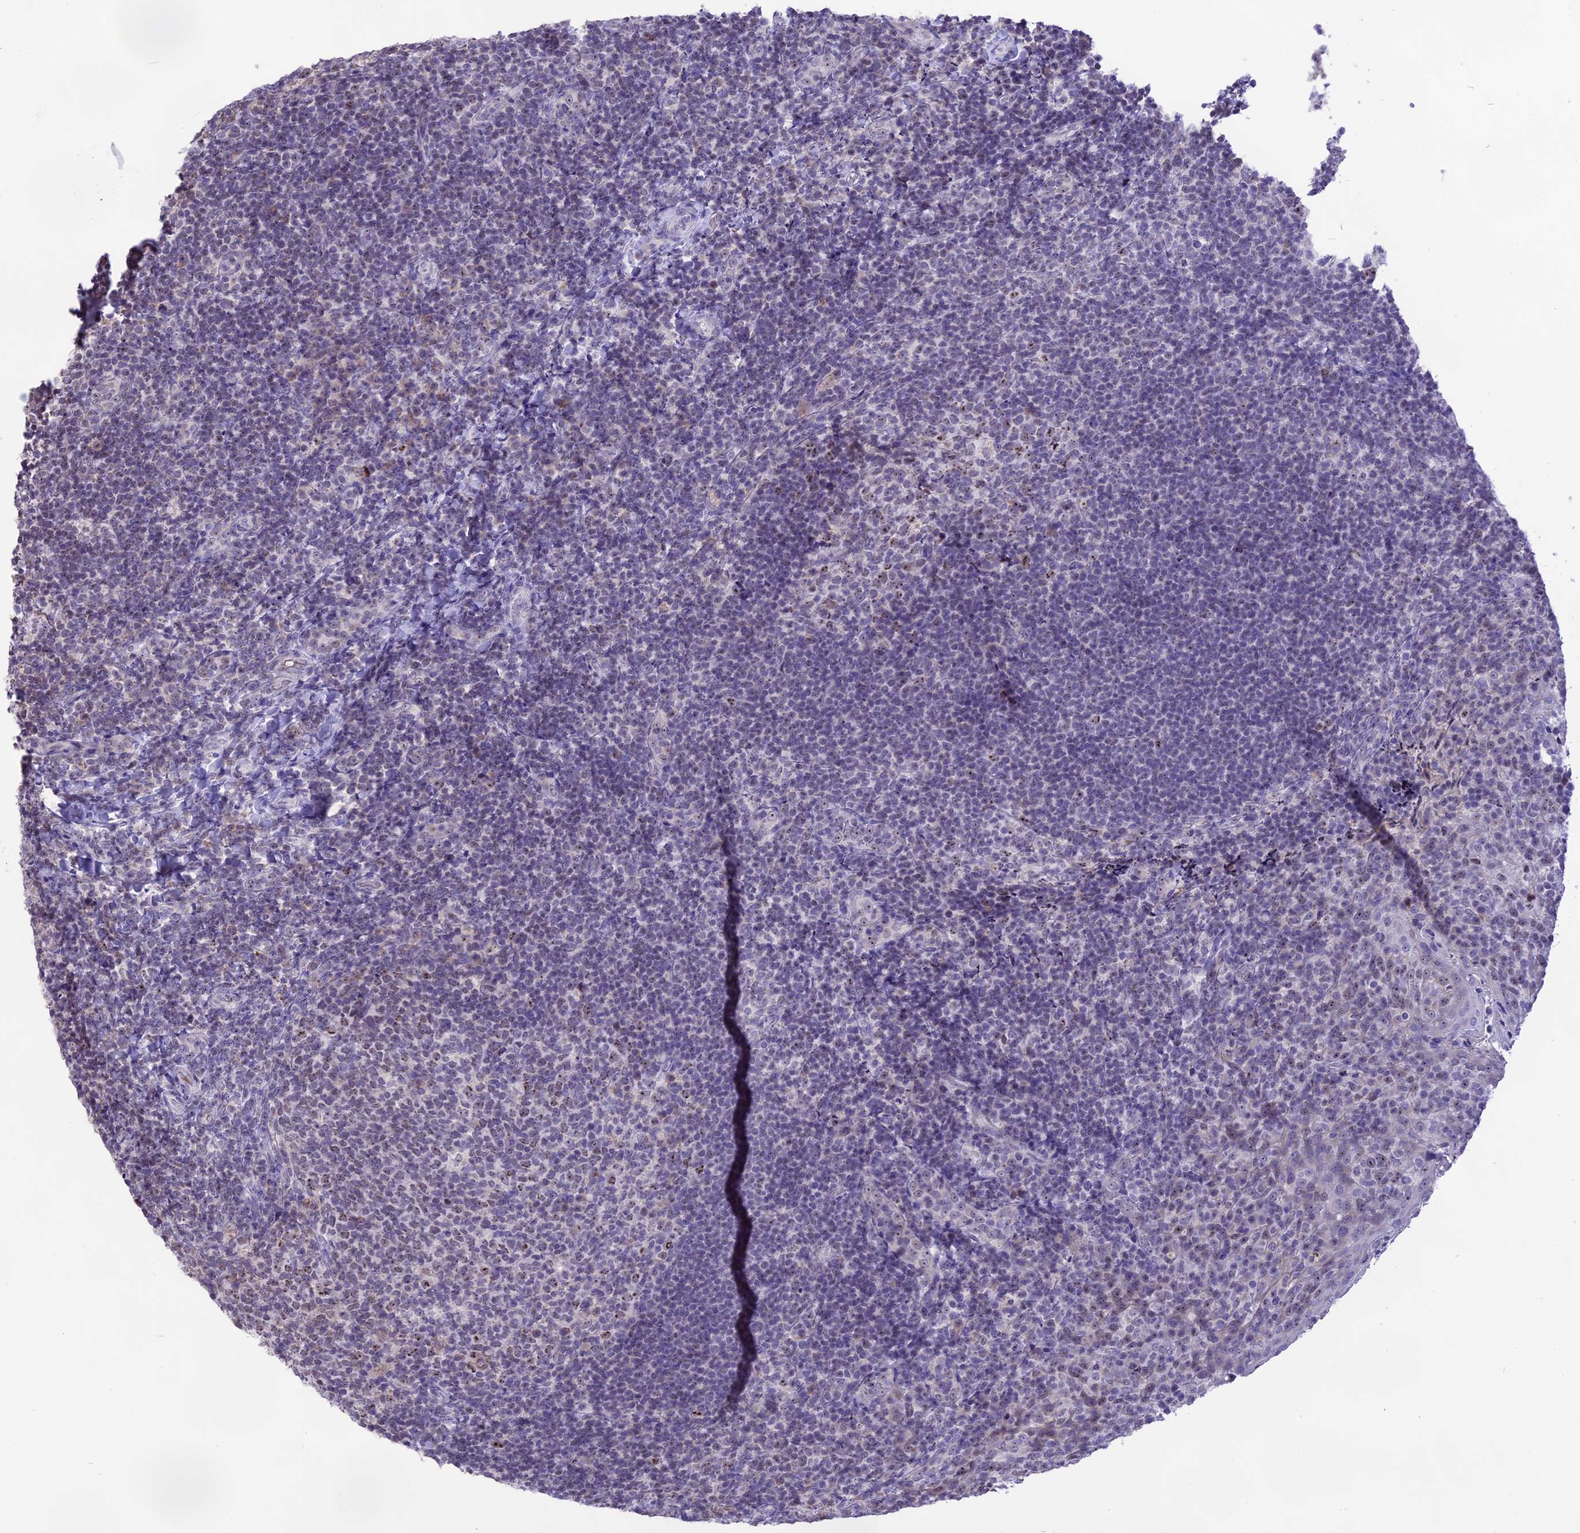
{"staining": {"intensity": "moderate", "quantity": "<25%", "location": "nuclear"}, "tissue": "tonsil", "cell_type": "Germinal center cells", "image_type": "normal", "snomed": [{"axis": "morphology", "description": "Normal tissue, NOS"}, {"axis": "topography", "description": "Tonsil"}], "caption": "The histopathology image reveals staining of normal tonsil, revealing moderate nuclear protein expression (brown color) within germinal center cells. (Stains: DAB in brown, nuclei in blue, Microscopy: brightfield microscopy at high magnification).", "gene": "CMSS1", "patient": {"sex": "female", "age": 10}}